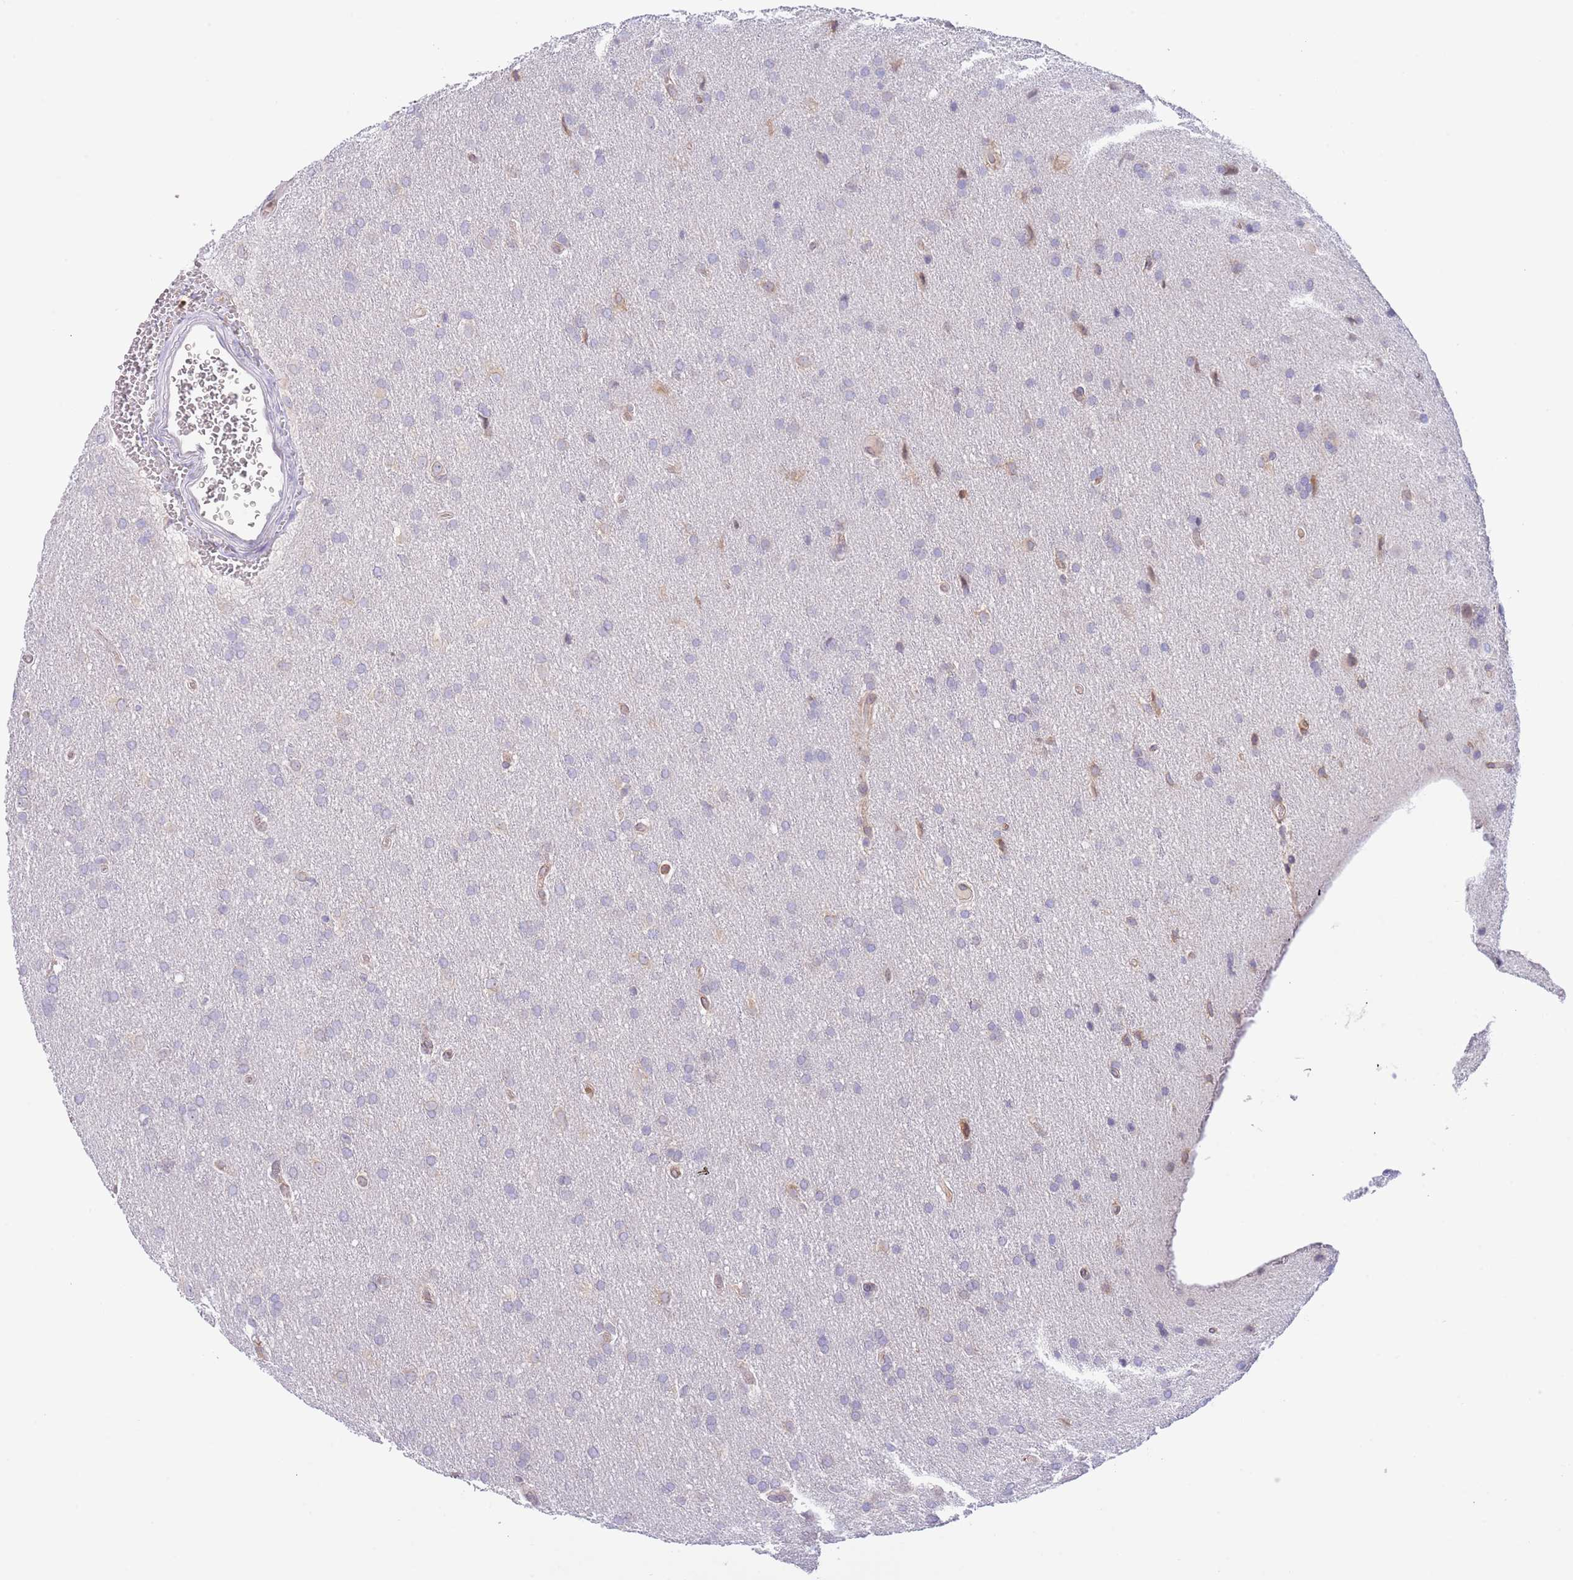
{"staining": {"intensity": "negative", "quantity": "none", "location": "none"}, "tissue": "glioma", "cell_type": "Tumor cells", "image_type": "cancer", "snomed": [{"axis": "morphology", "description": "Glioma, malignant, Low grade"}, {"axis": "topography", "description": "Brain"}], "caption": "Micrograph shows no protein positivity in tumor cells of glioma tissue.", "gene": "EBPL", "patient": {"sex": "female", "age": 32}}